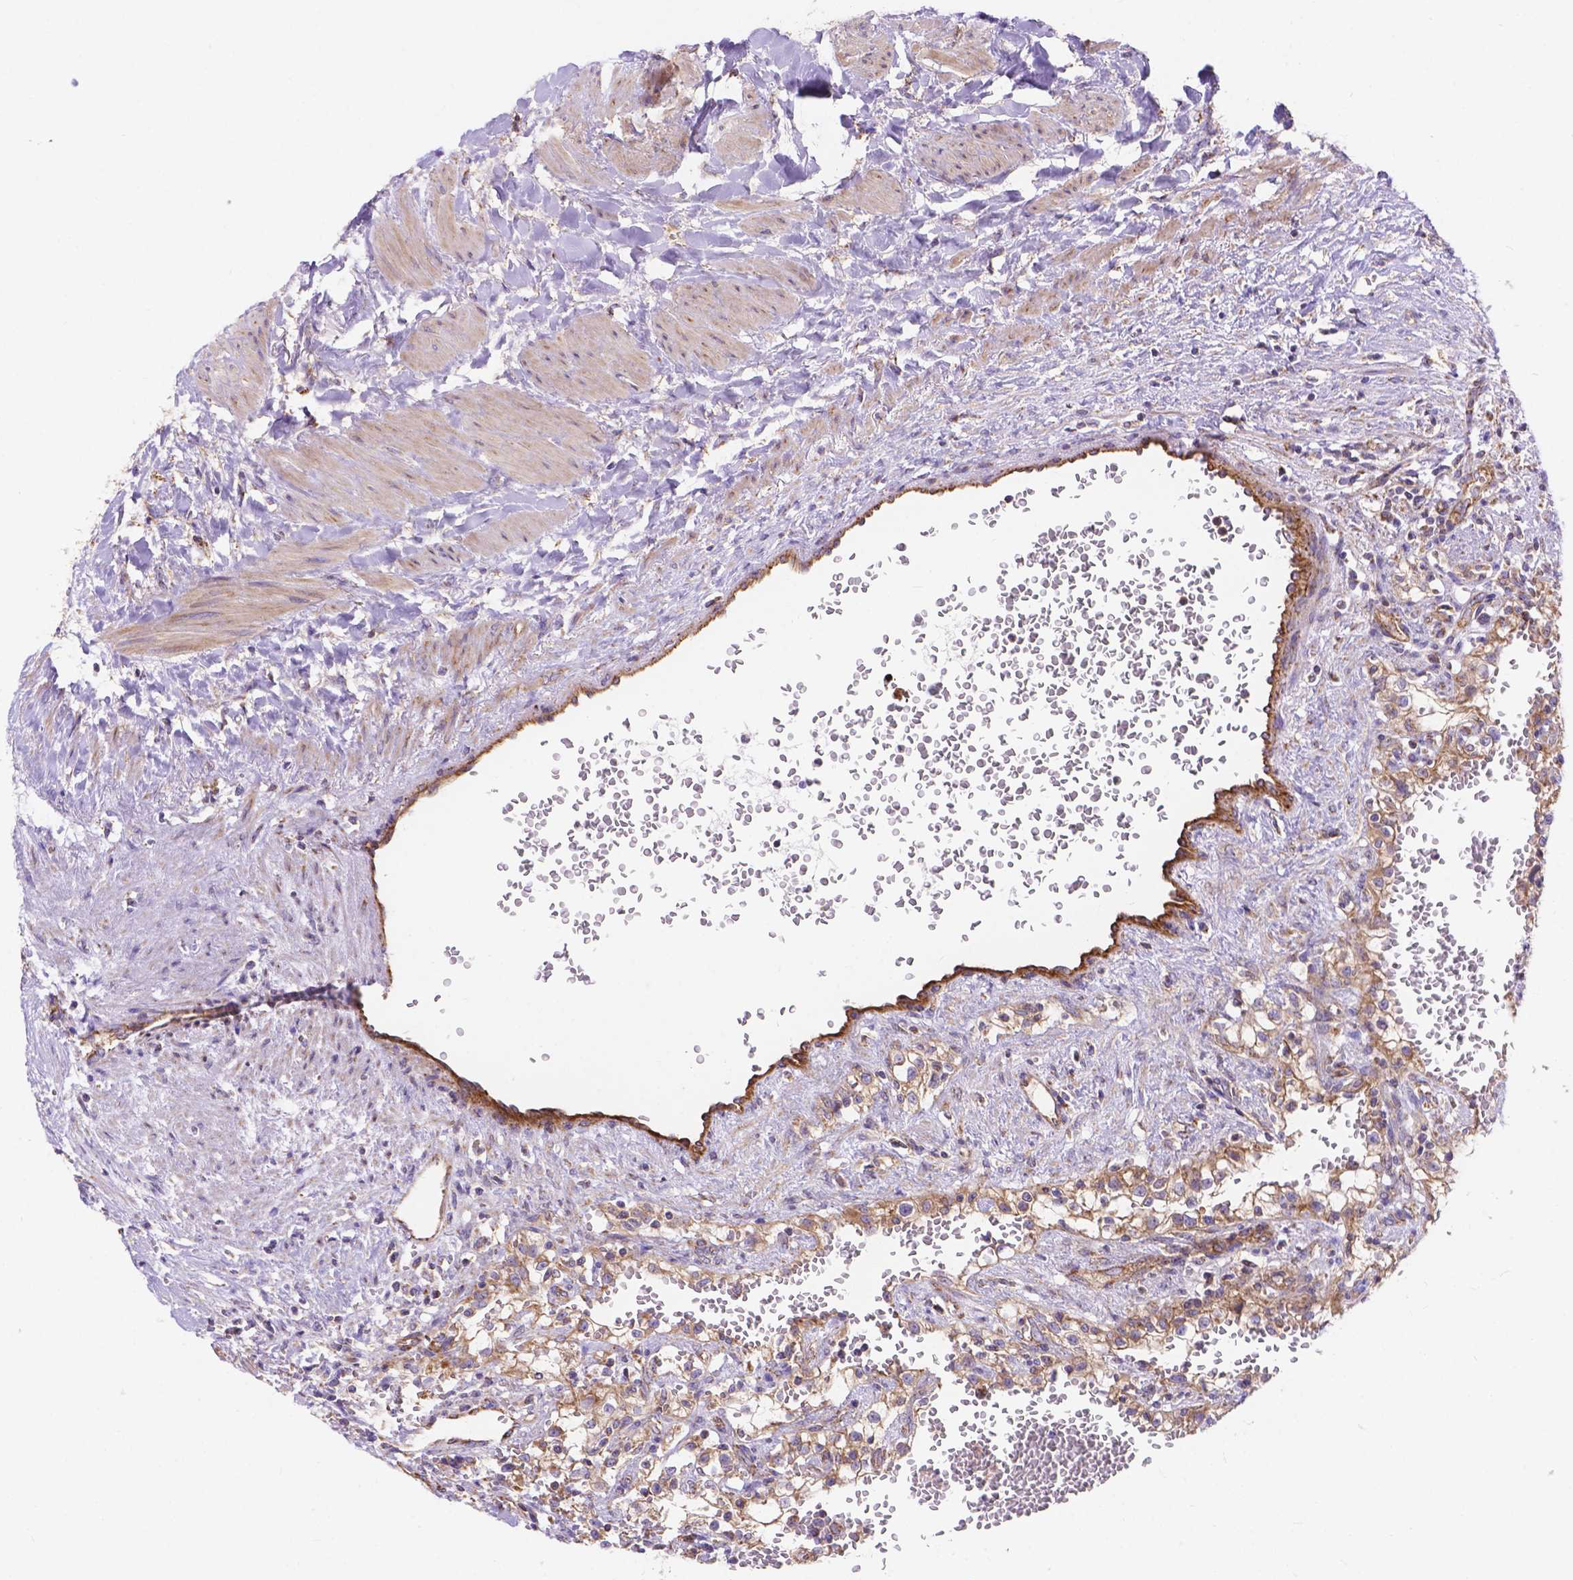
{"staining": {"intensity": "weak", "quantity": "25%-75%", "location": "cytoplasmic/membranous"}, "tissue": "renal cancer", "cell_type": "Tumor cells", "image_type": "cancer", "snomed": [{"axis": "morphology", "description": "Adenocarcinoma, NOS"}, {"axis": "topography", "description": "Kidney"}], "caption": "Adenocarcinoma (renal) tissue exhibits weak cytoplasmic/membranous staining in about 25%-75% of tumor cells, visualized by immunohistochemistry.", "gene": "AK3", "patient": {"sex": "female", "age": 74}}